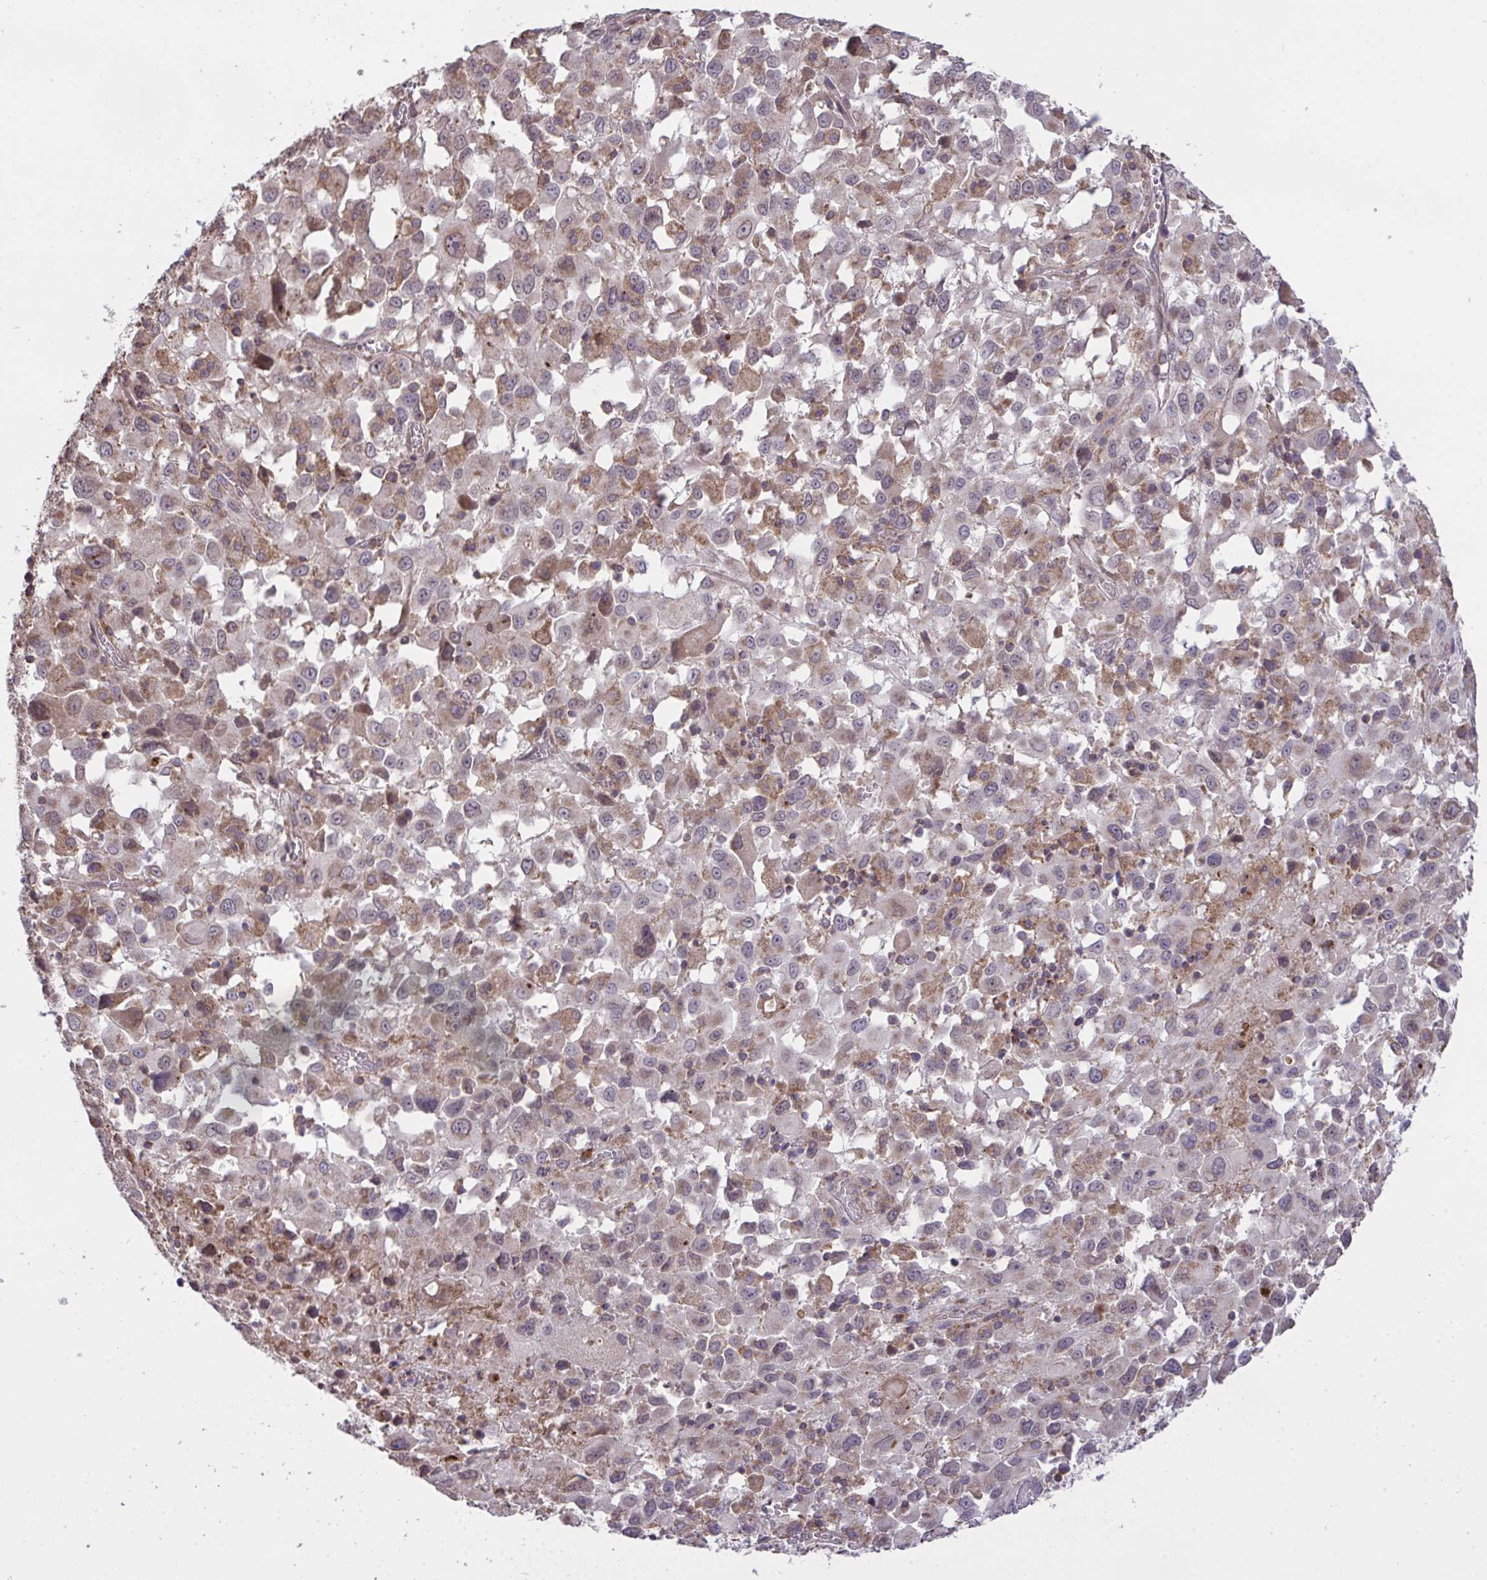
{"staining": {"intensity": "weak", "quantity": "25%-75%", "location": "cytoplasmic/membranous"}, "tissue": "melanoma", "cell_type": "Tumor cells", "image_type": "cancer", "snomed": [{"axis": "morphology", "description": "Malignant melanoma, Metastatic site"}, {"axis": "topography", "description": "Soft tissue"}], "caption": "DAB (3,3'-diaminobenzidine) immunohistochemical staining of melanoma displays weak cytoplasmic/membranous protein positivity in approximately 25%-75% of tumor cells.", "gene": "PPM1H", "patient": {"sex": "male", "age": 50}}